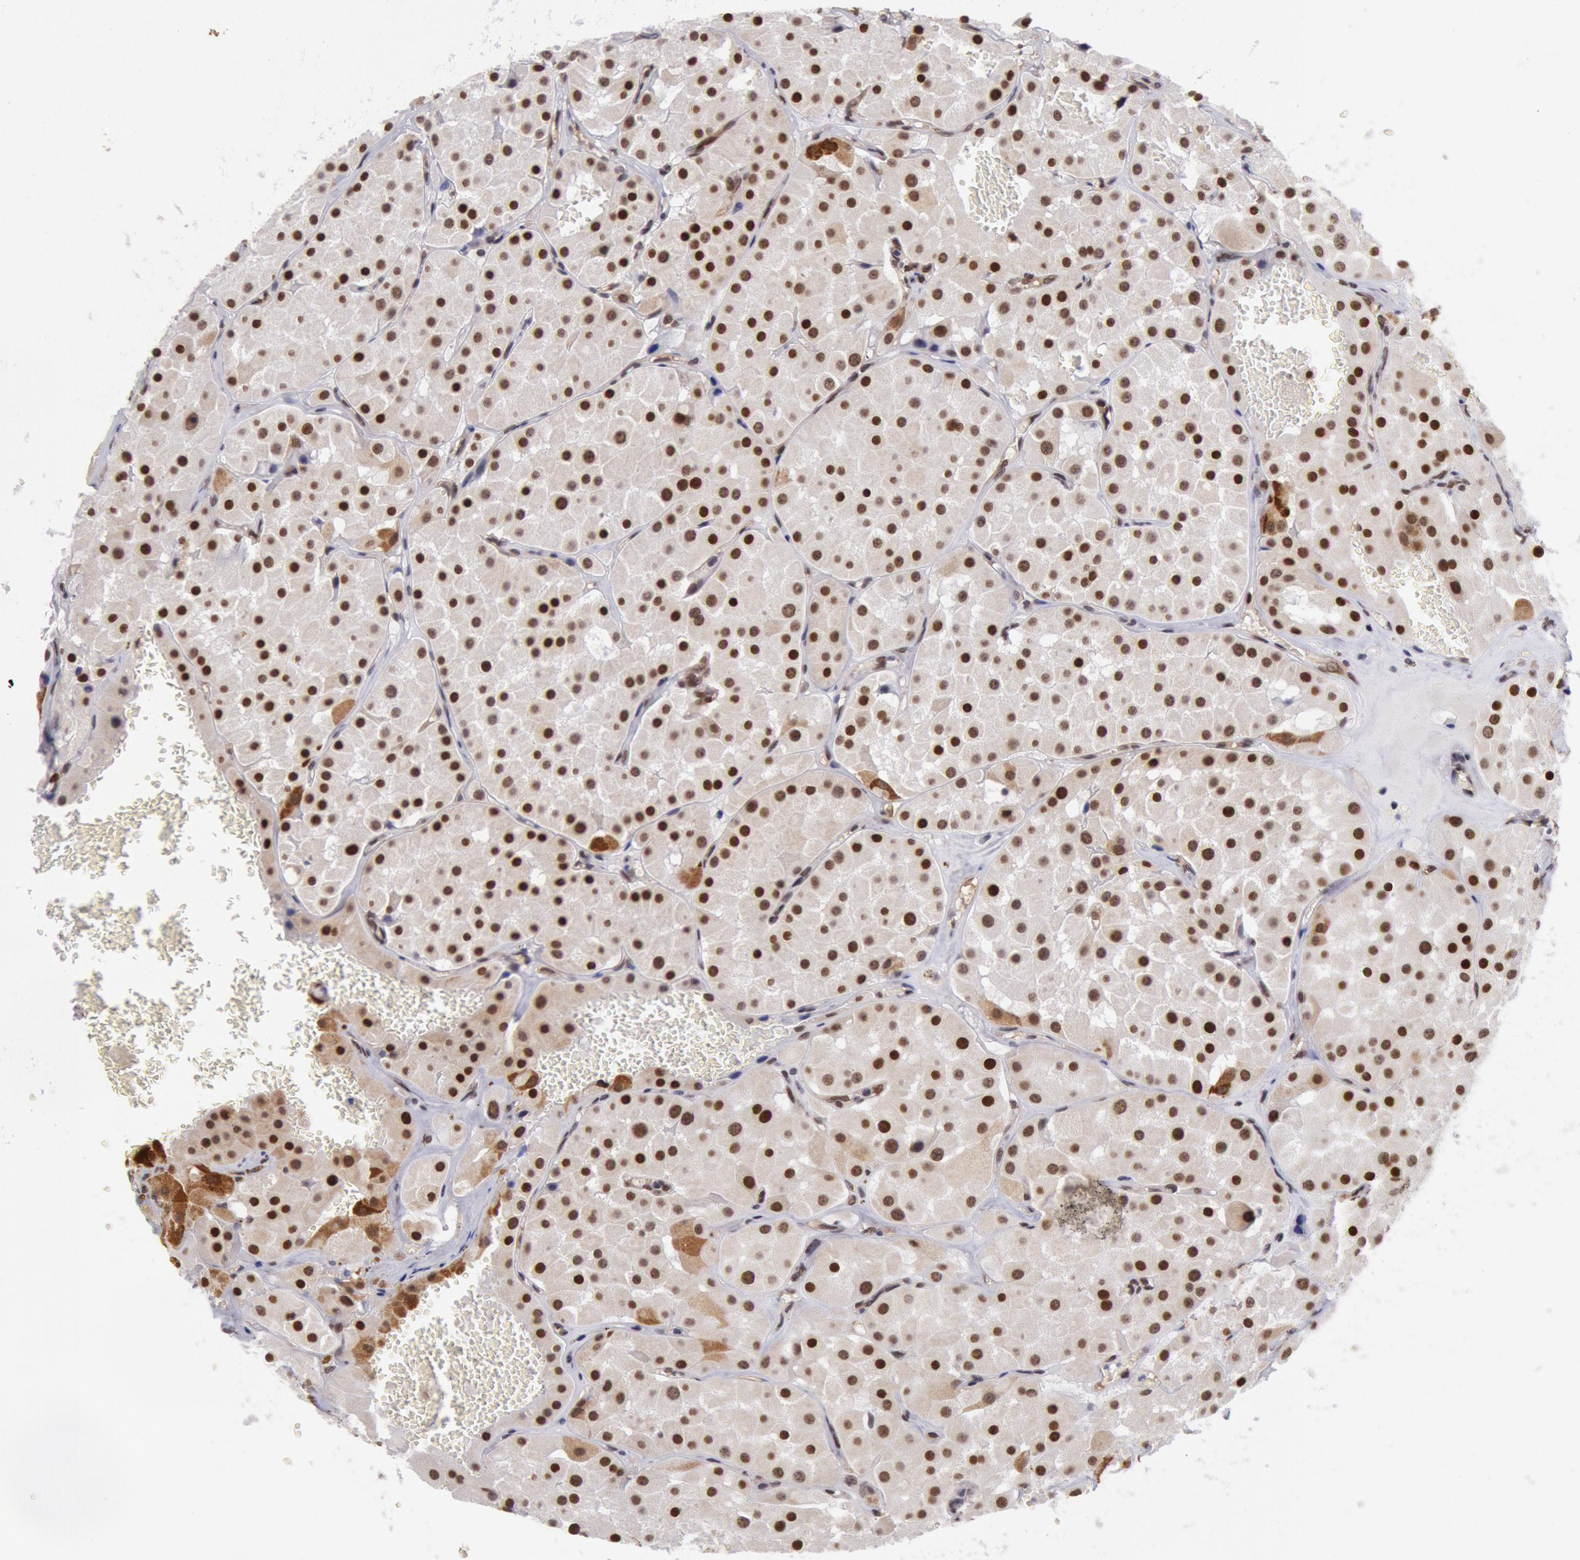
{"staining": {"intensity": "moderate", "quantity": ">75%", "location": "nuclear"}, "tissue": "renal cancer", "cell_type": "Tumor cells", "image_type": "cancer", "snomed": [{"axis": "morphology", "description": "Adenocarcinoma, uncertain malignant potential"}, {"axis": "topography", "description": "Kidney"}], "caption": "High-magnification brightfield microscopy of renal cancer (adenocarcinoma,  uncertain malignant potential) stained with DAB (3,3'-diaminobenzidine) (brown) and counterstained with hematoxylin (blue). tumor cells exhibit moderate nuclear positivity is seen in approximately>75% of cells. The staining was performed using DAB (3,3'-diaminobenzidine), with brown indicating positive protein expression. Nuclei are stained blue with hematoxylin.", "gene": "CDKN2B", "patient": {"sex": "male", "age": 63}}